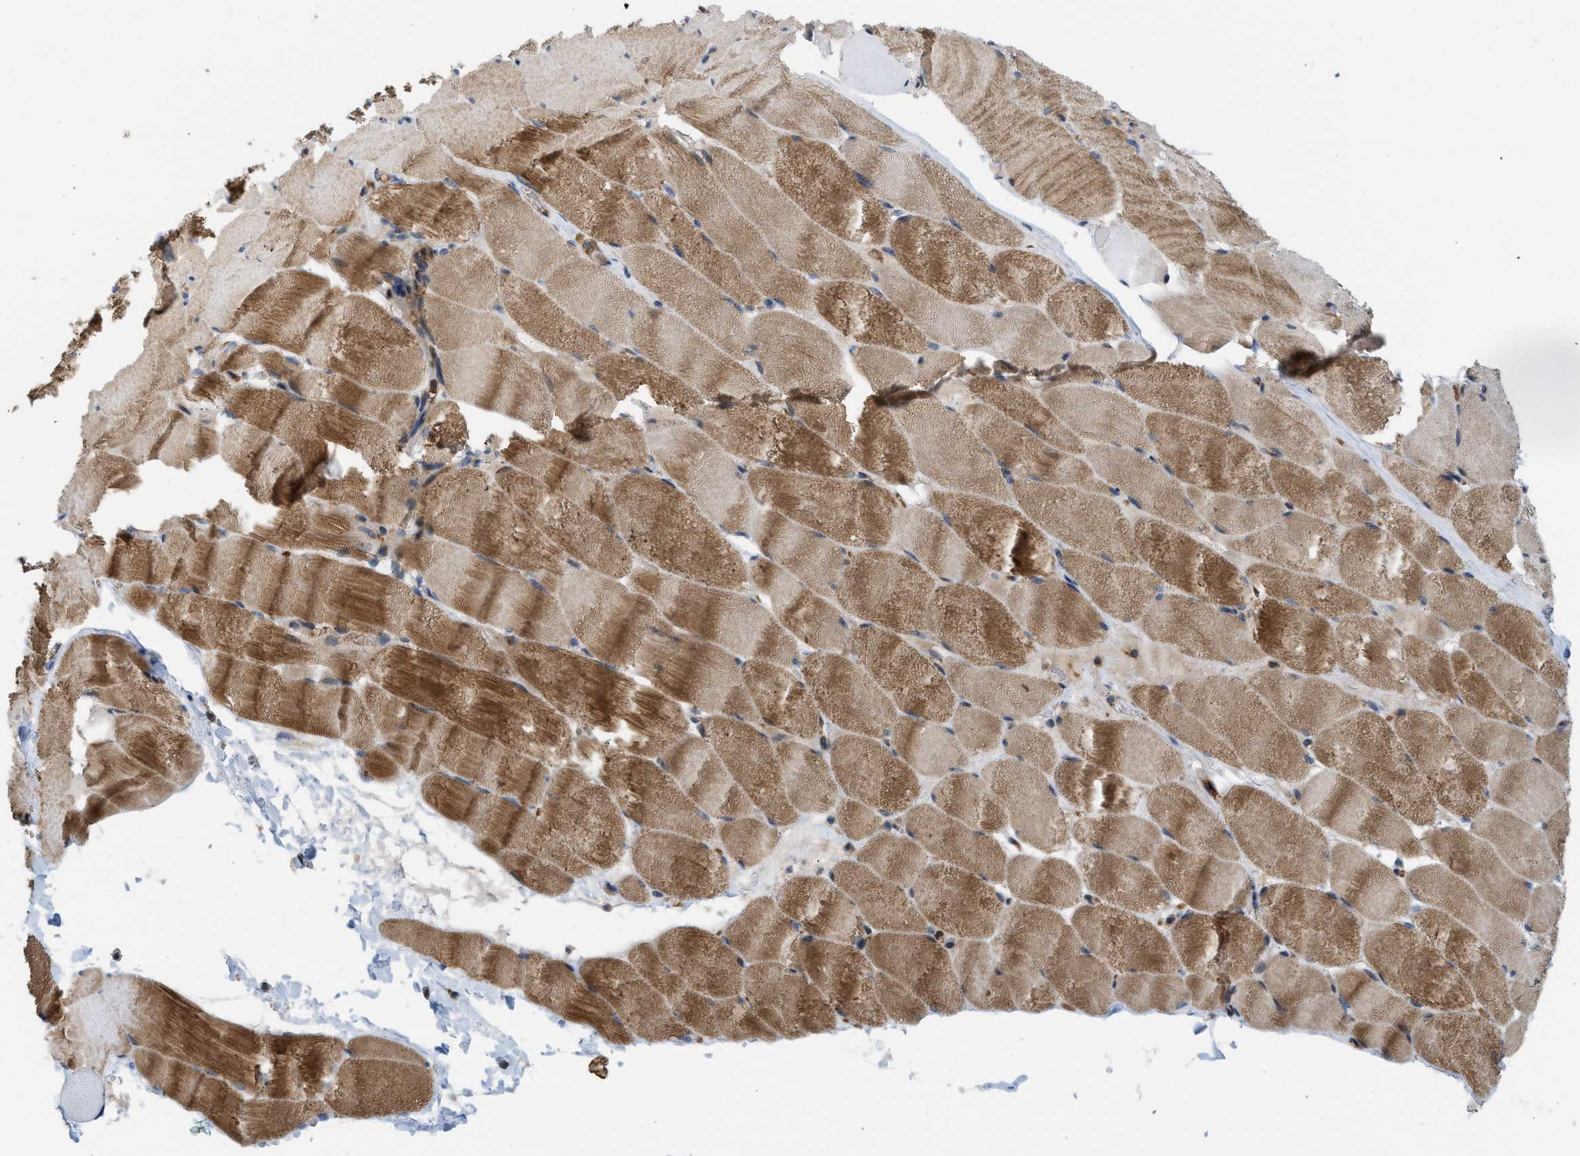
{"staining": {"intensity": "moderate", "quantity": "25%-75%", "location": "cytoplasmic/membranous"}, "tissue": "skeletal muscle", "cell_type": "Myocytes", "image_type": "normal", "snomed": [{"axis": "morphology", "description": "Normal tissue, NOS"}, {"axis": "topography", "description": "Skeletal muscle"}], "caption": "Immunohistochemical staining of unremarkable skeletal muscle displays 25%-75% levels of moderate cytoplasmic/membranous protein expression in approximately 25%-75% of myocytes.", "gene": "DIPK1A", "patient": {"sex": "male", "age": 62}}